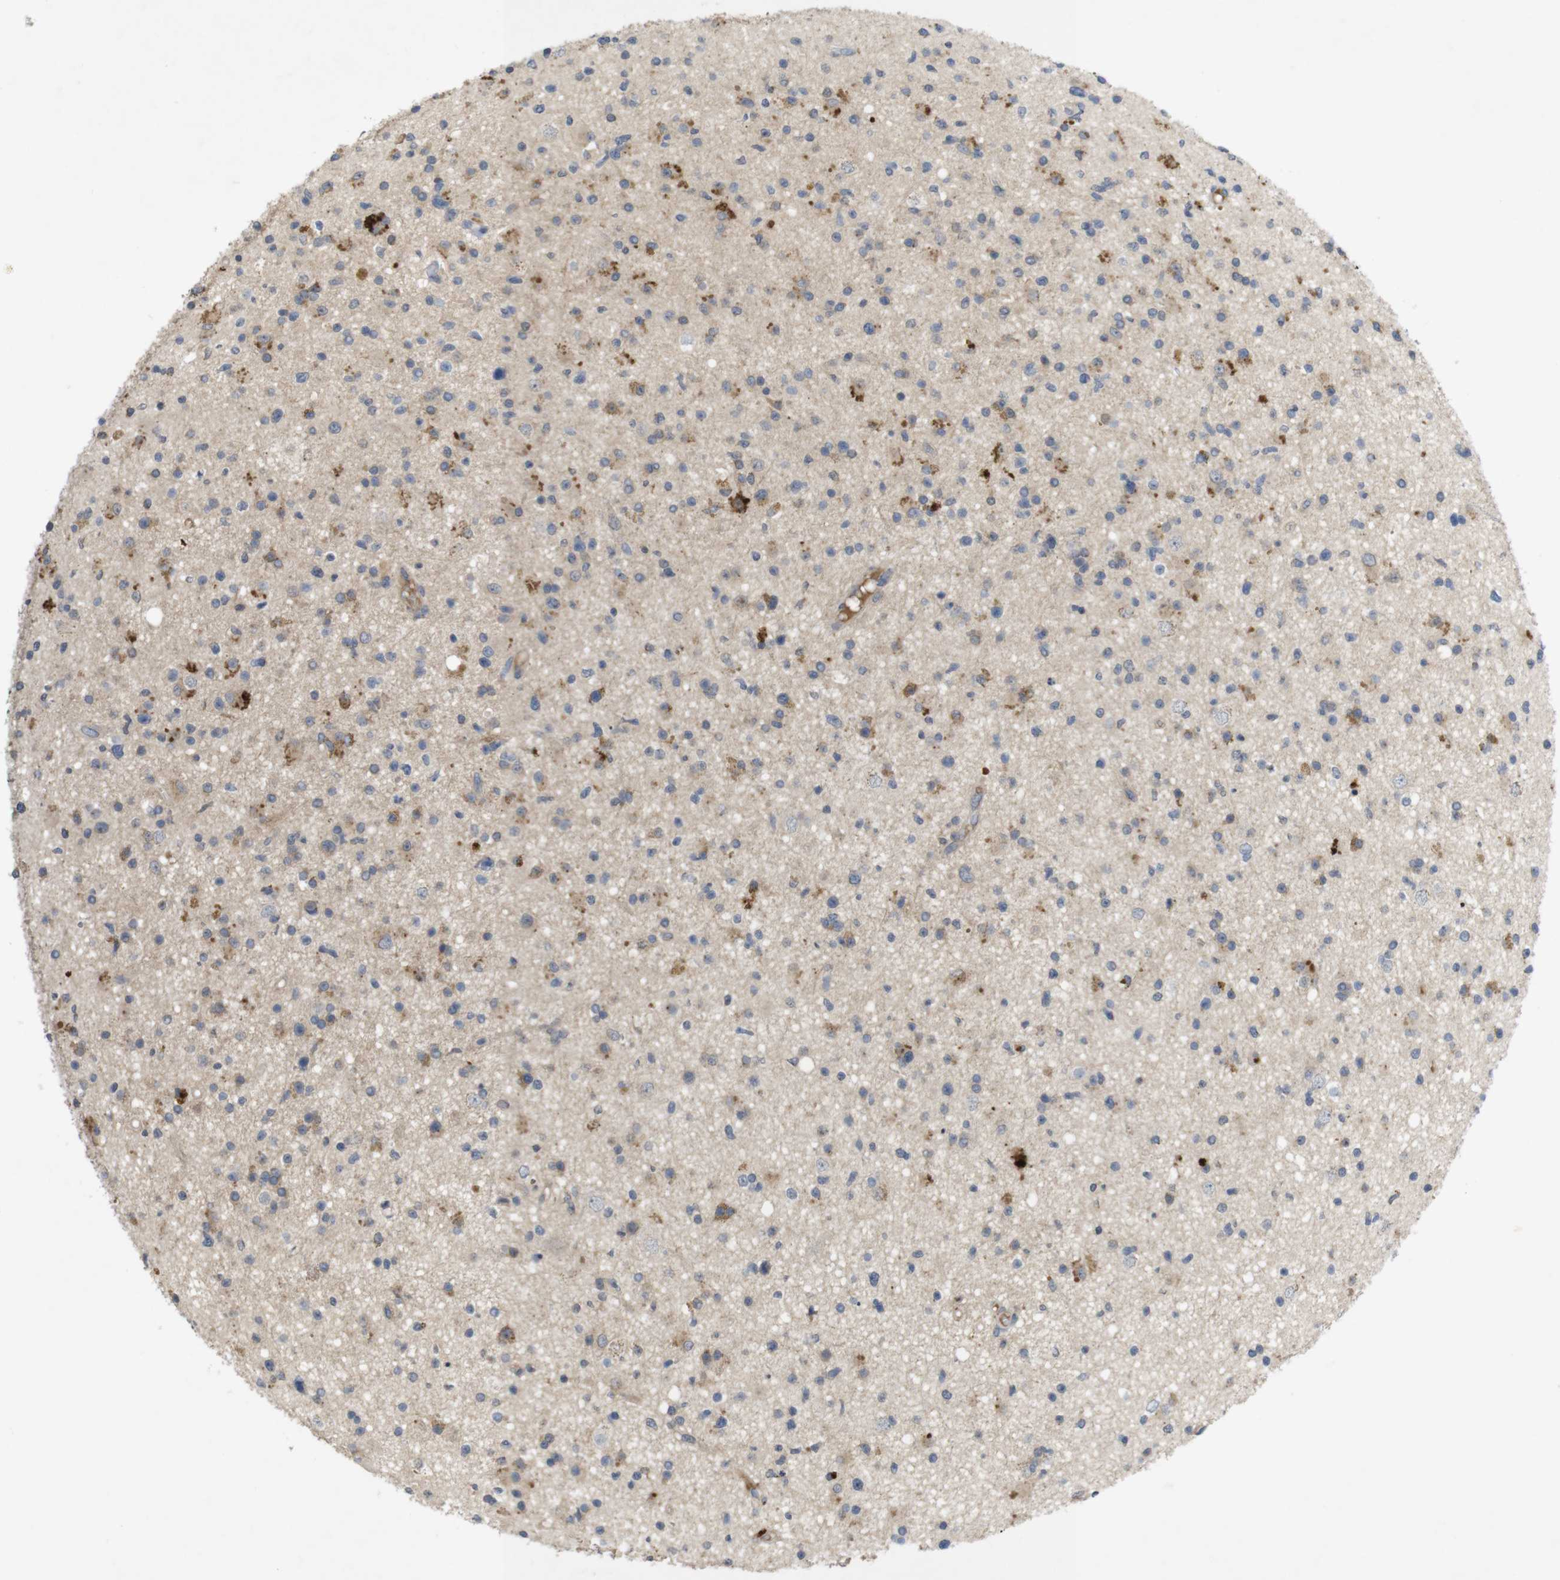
{"staining": {"intensity": "moderate", "quantity": "25%-75%", "location": "cytoplasmic/membranous"}, "tissue": "glioma", "cell_type": "Tumor cells", "image_type": "cancer", "snomed": [{"axis": "morphology", "description": "Glioma, malignant, High grade"}, {"axis": "topography", "description": "Brain"}], "caption": "Immunohistochemical staining of glioma reveals moderate cytoplasmic/membranous protein positivity in about 25%-75% of tumor cells.", "gene": "BCAR3", "patient": {"sex": "male", "age": 33}}